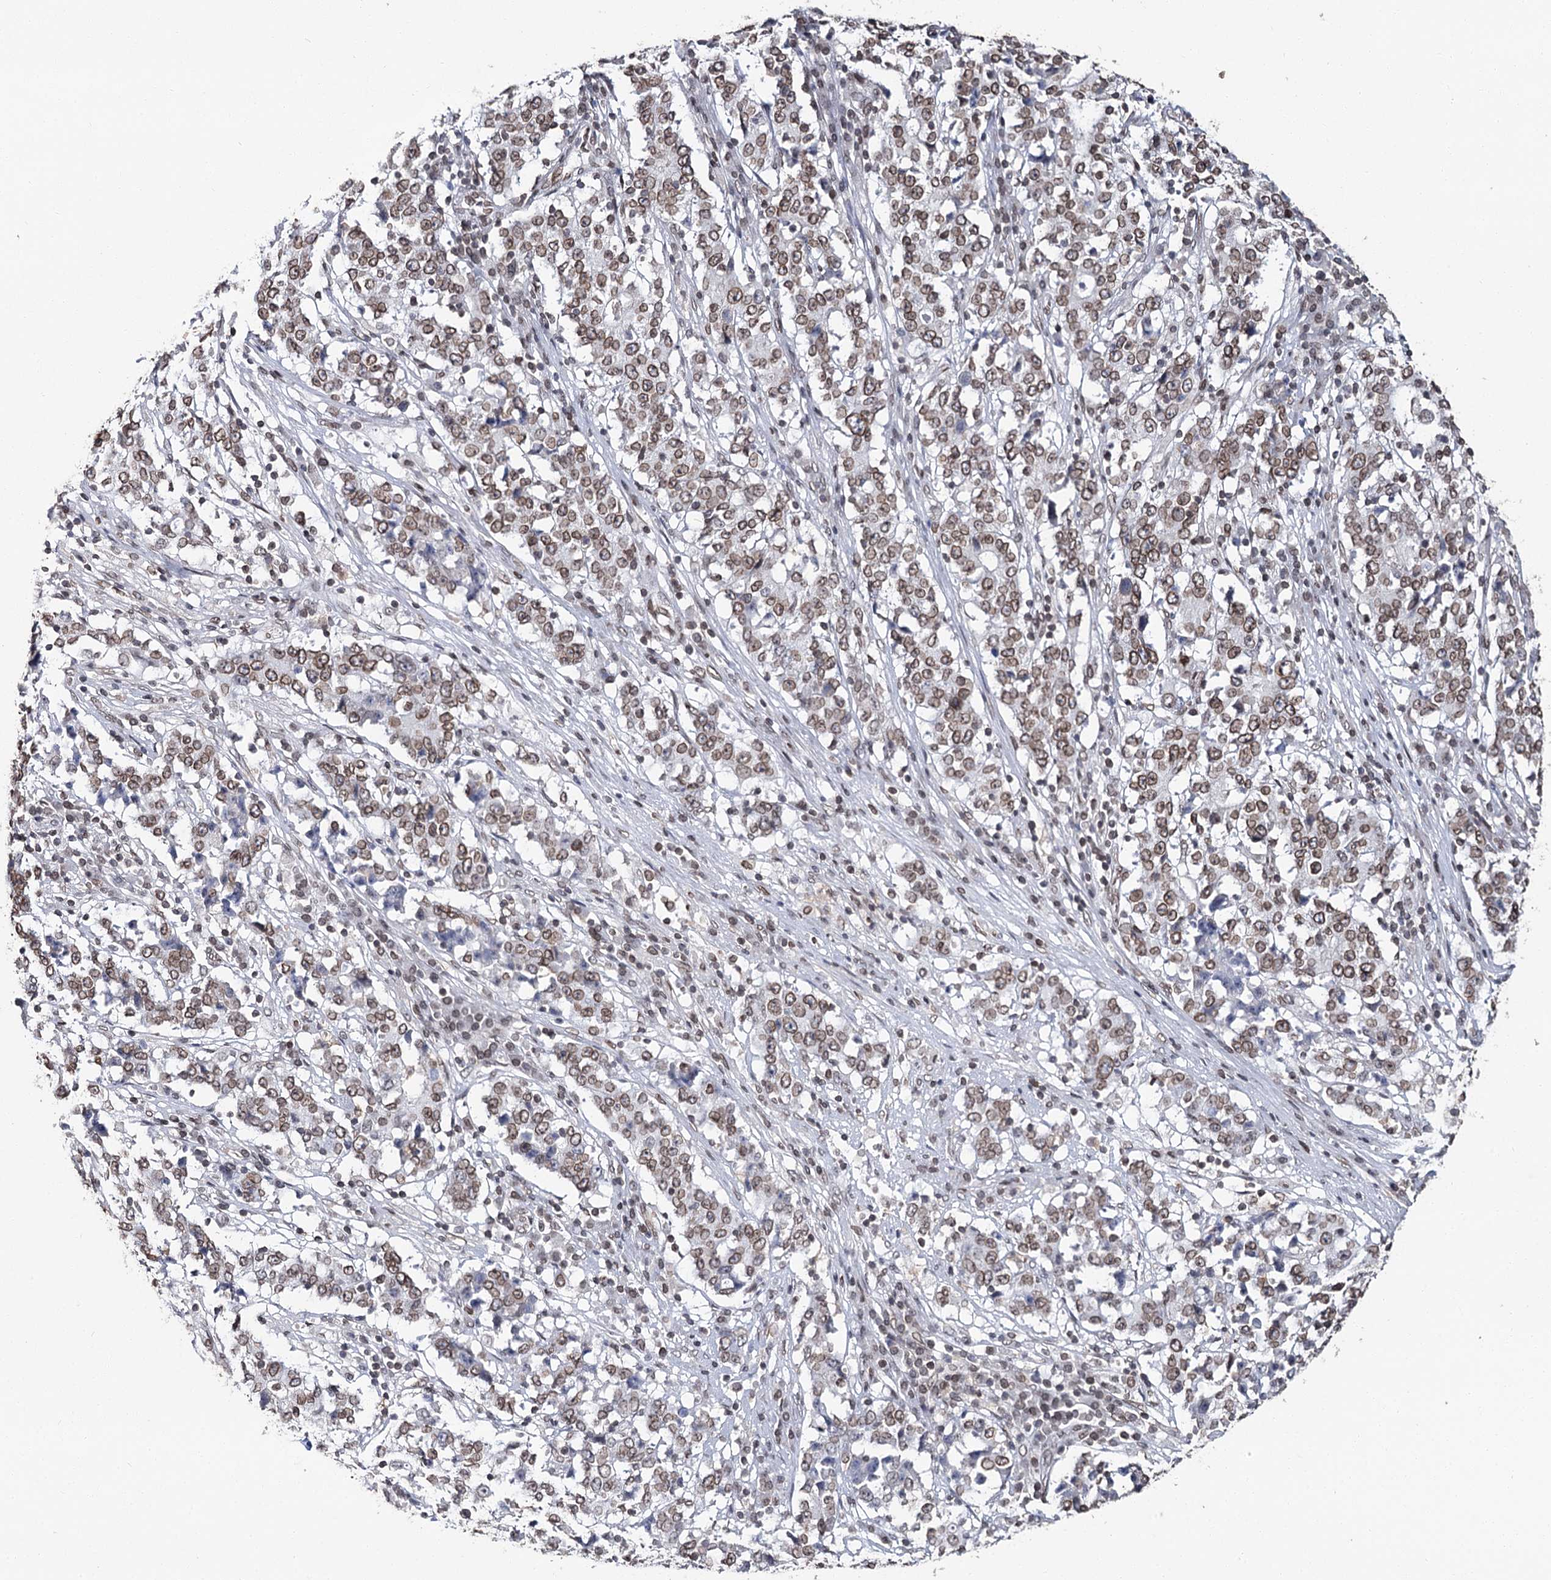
{"staining": {"intensity": "moderate", "quantity": ">75%", "location": "cytoplasmic/membranous,nuclear"}, "tissue": "stomach cancer", "cell_type": "Tumor cells", "image_type": "cancer", "snomed": [{"axis": "morphology", "description": "Adenocarcinoma, NOS"}, {"axis": "topography", "description": "Stomach"}], "caption": "About >75% of tumor cells in adenocarcinoma (stomach) demonstrate moderate cytoplasmic/membranous and nuclear protein staining as visualized by brown immunohistochemical staining.", "gene": "KIAA0930", "patient": {"sex": "male", "age": 59}}